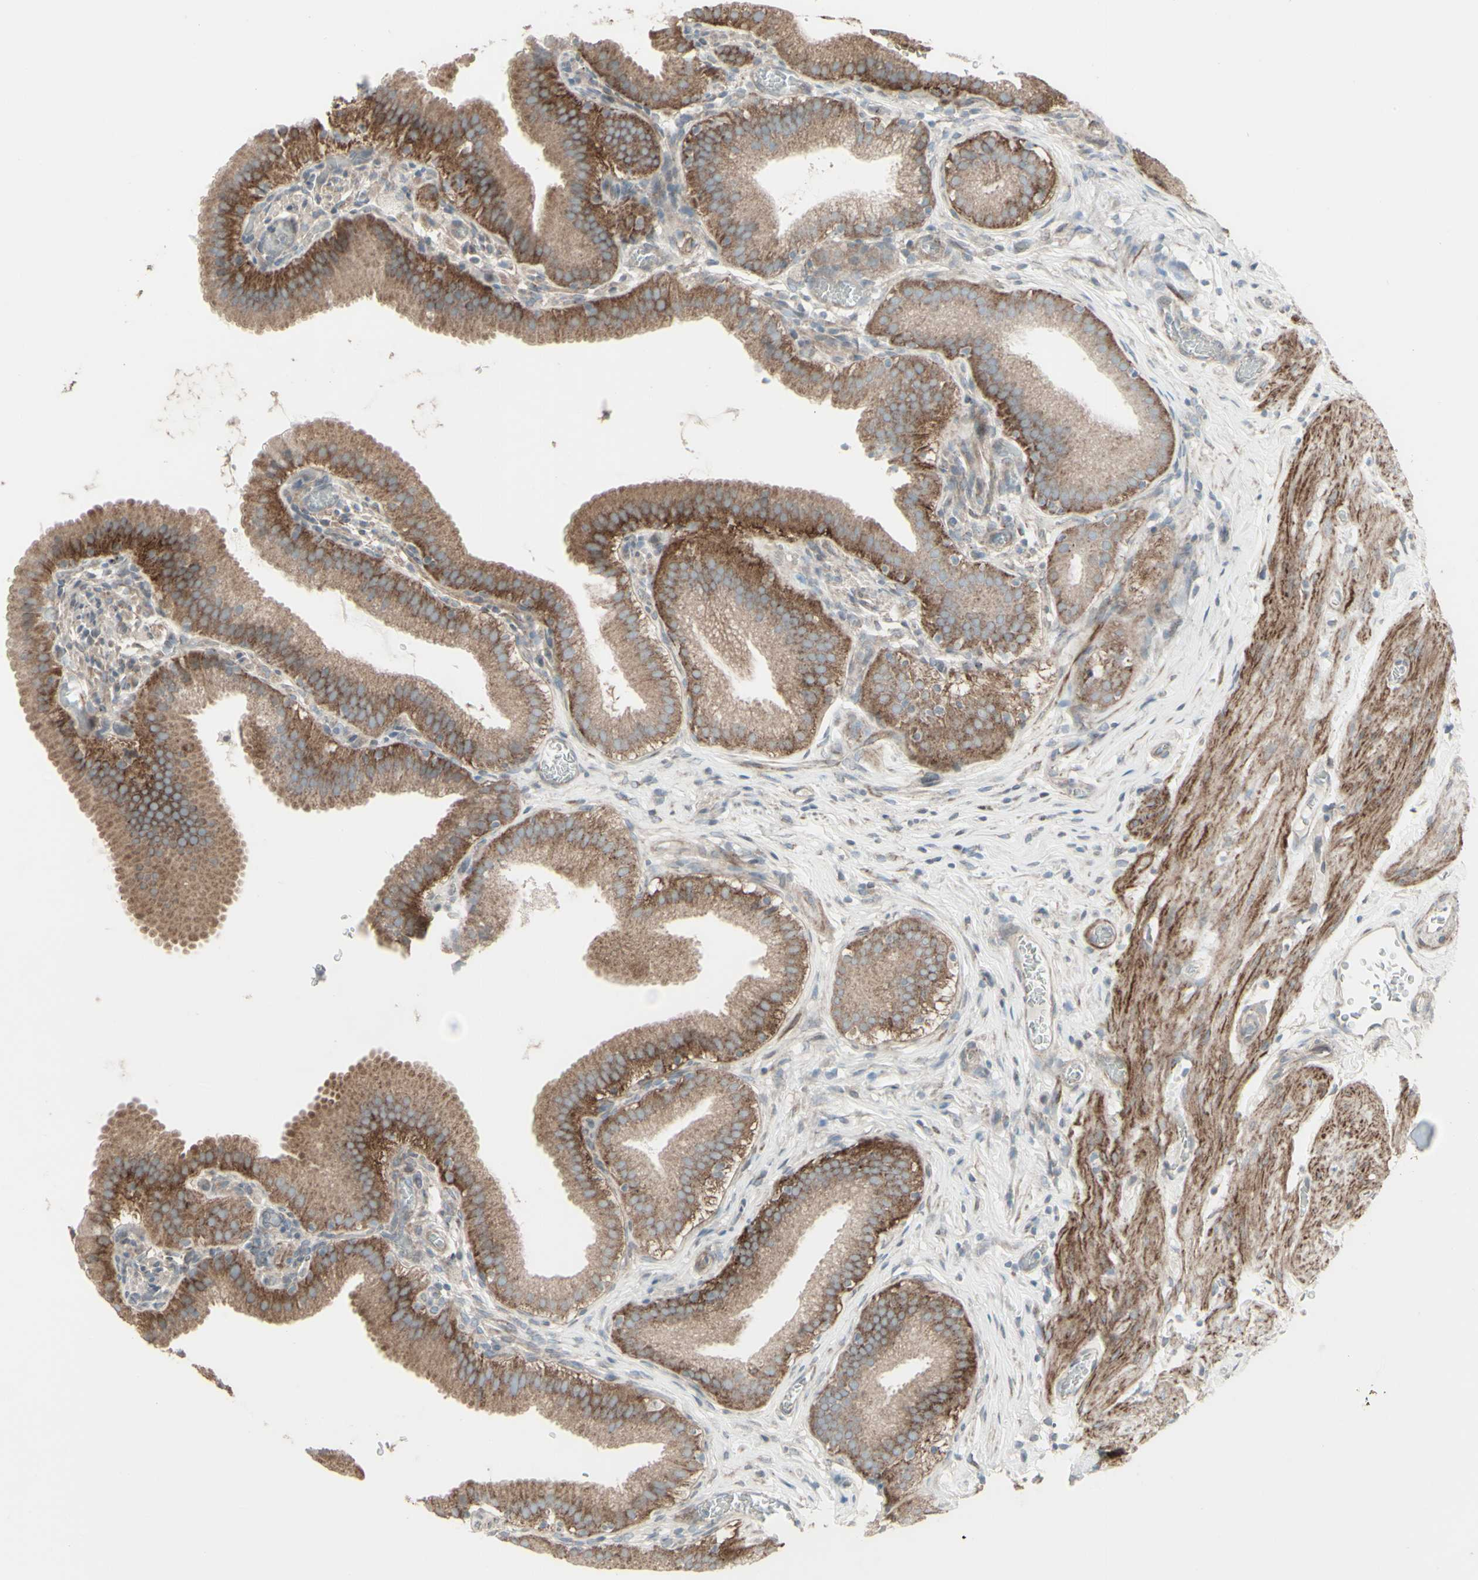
{"staining": {"intensity": "moderate", "quantity": ">75%", "location": "cytoplasmic/membranous"}, "tissue": "gallbladder", "cell_type": "Glandular cells", "image_type": "normal", "snomed": [{"axis": "morphology", "description": "Normal tissue, NOS"}, {"axis": "topography", "description": "Gallbladder"}], "caption": "Immunohistochemistry micrograph of benign gallbladder: gallbladder stained using IHC shows medium levels of moderate protein expression localized specifically in the cytoplasmic/membranous of glandular cells, appearing as a cytoplasmic/membranous brown color.", "gene": "GMNN", "patient": {"sex": "male", "age": 54}}